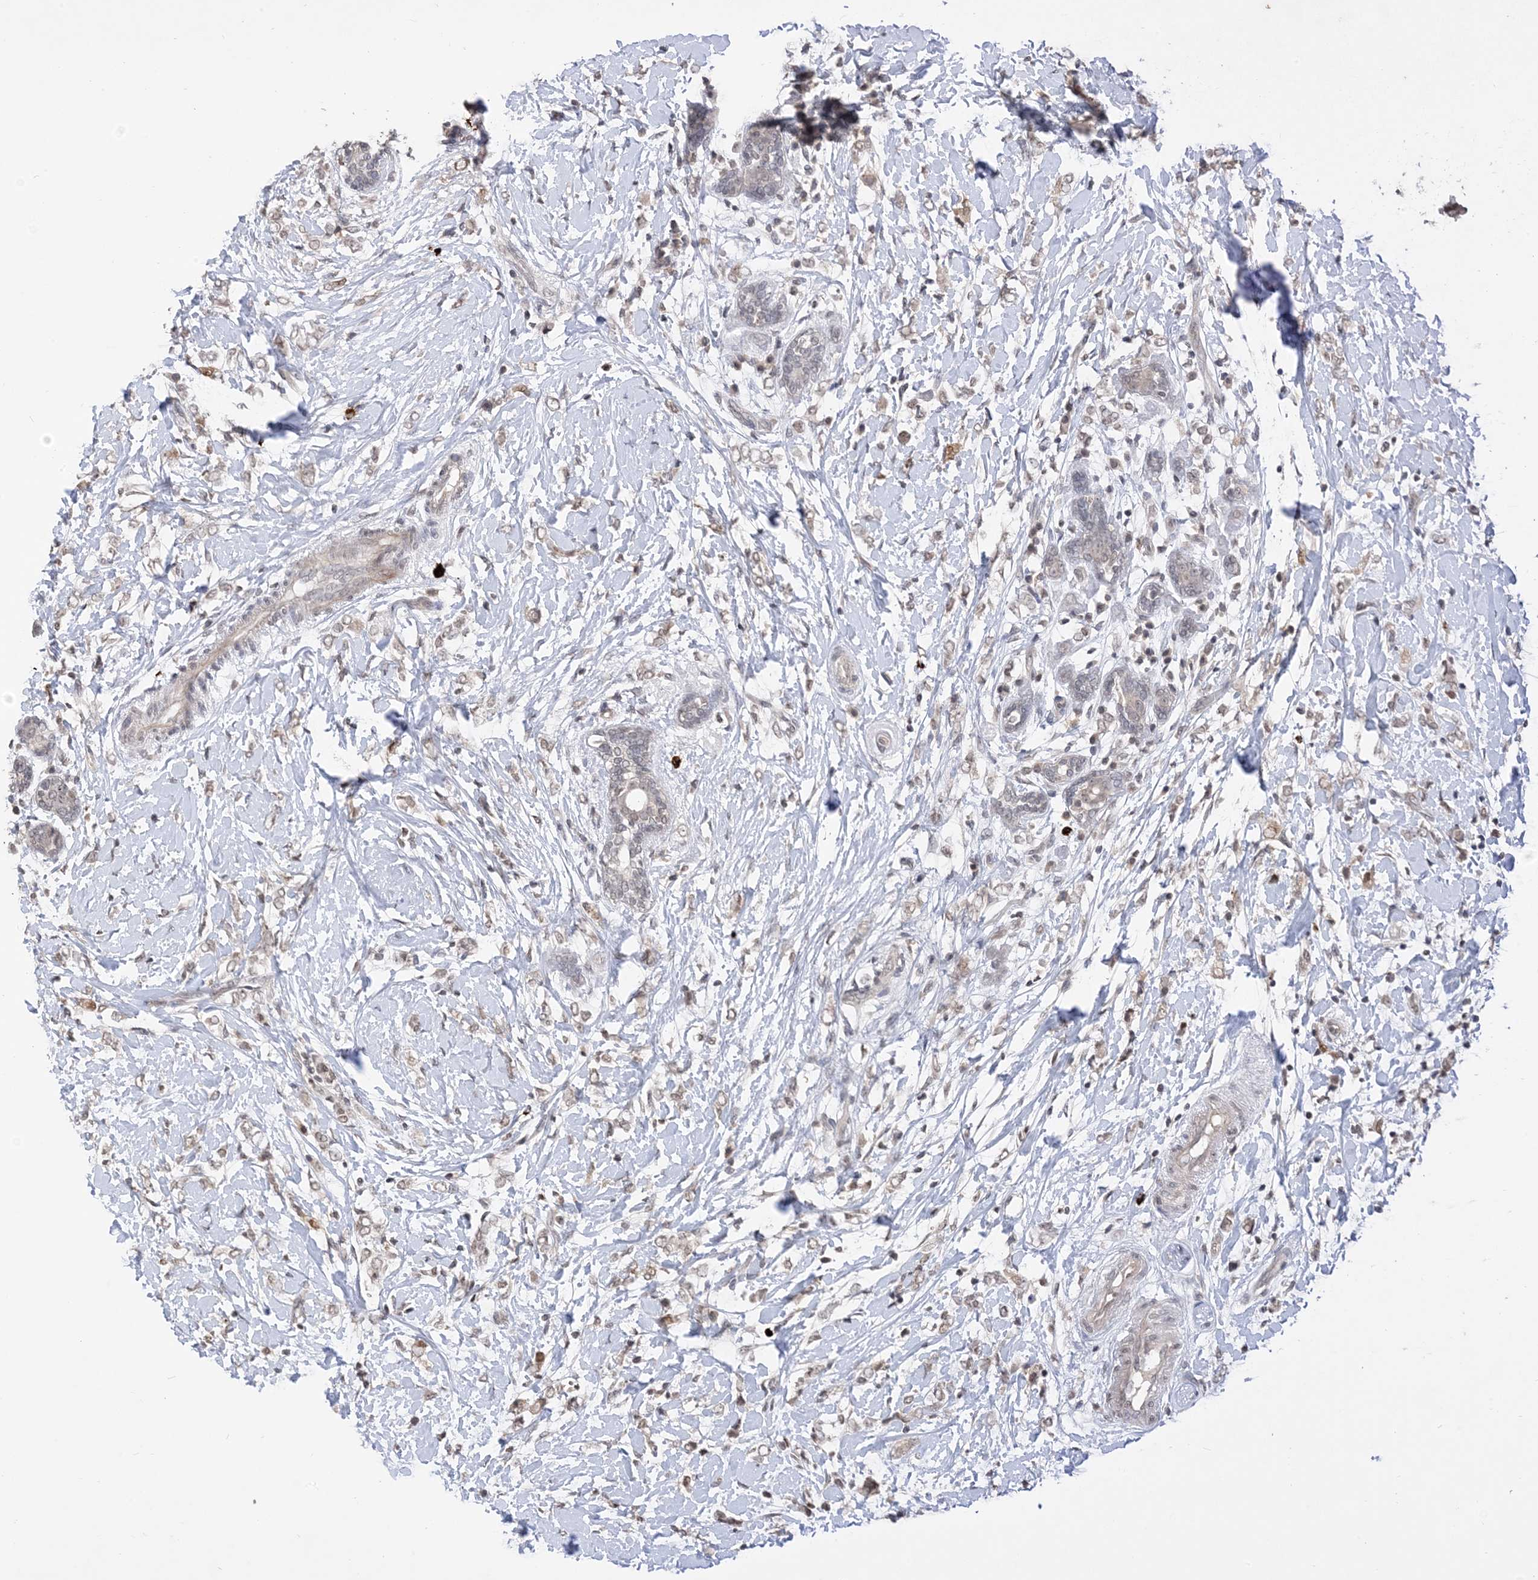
{"staining": {"intensity": "weak", "quantity": "<25%", "location": "cytoplasmic/membranous"}, "tissue": "breast cancer", "cell_type": "Tumor cells", "image_type": "cancer", "snomed": [{"axis": "morphology", "description": "Normal tissue, NOS"}, {"axis": "morphology", "description": "Lobular carcinoma"}, {"axis": "topography", "description": "Breast"}], "caption": "Tumor cells show no significant positivity in breast cancer (lobular carcinoma).", "gene": "RANBP9", "patient": {"sex": "female", "age": 47}}